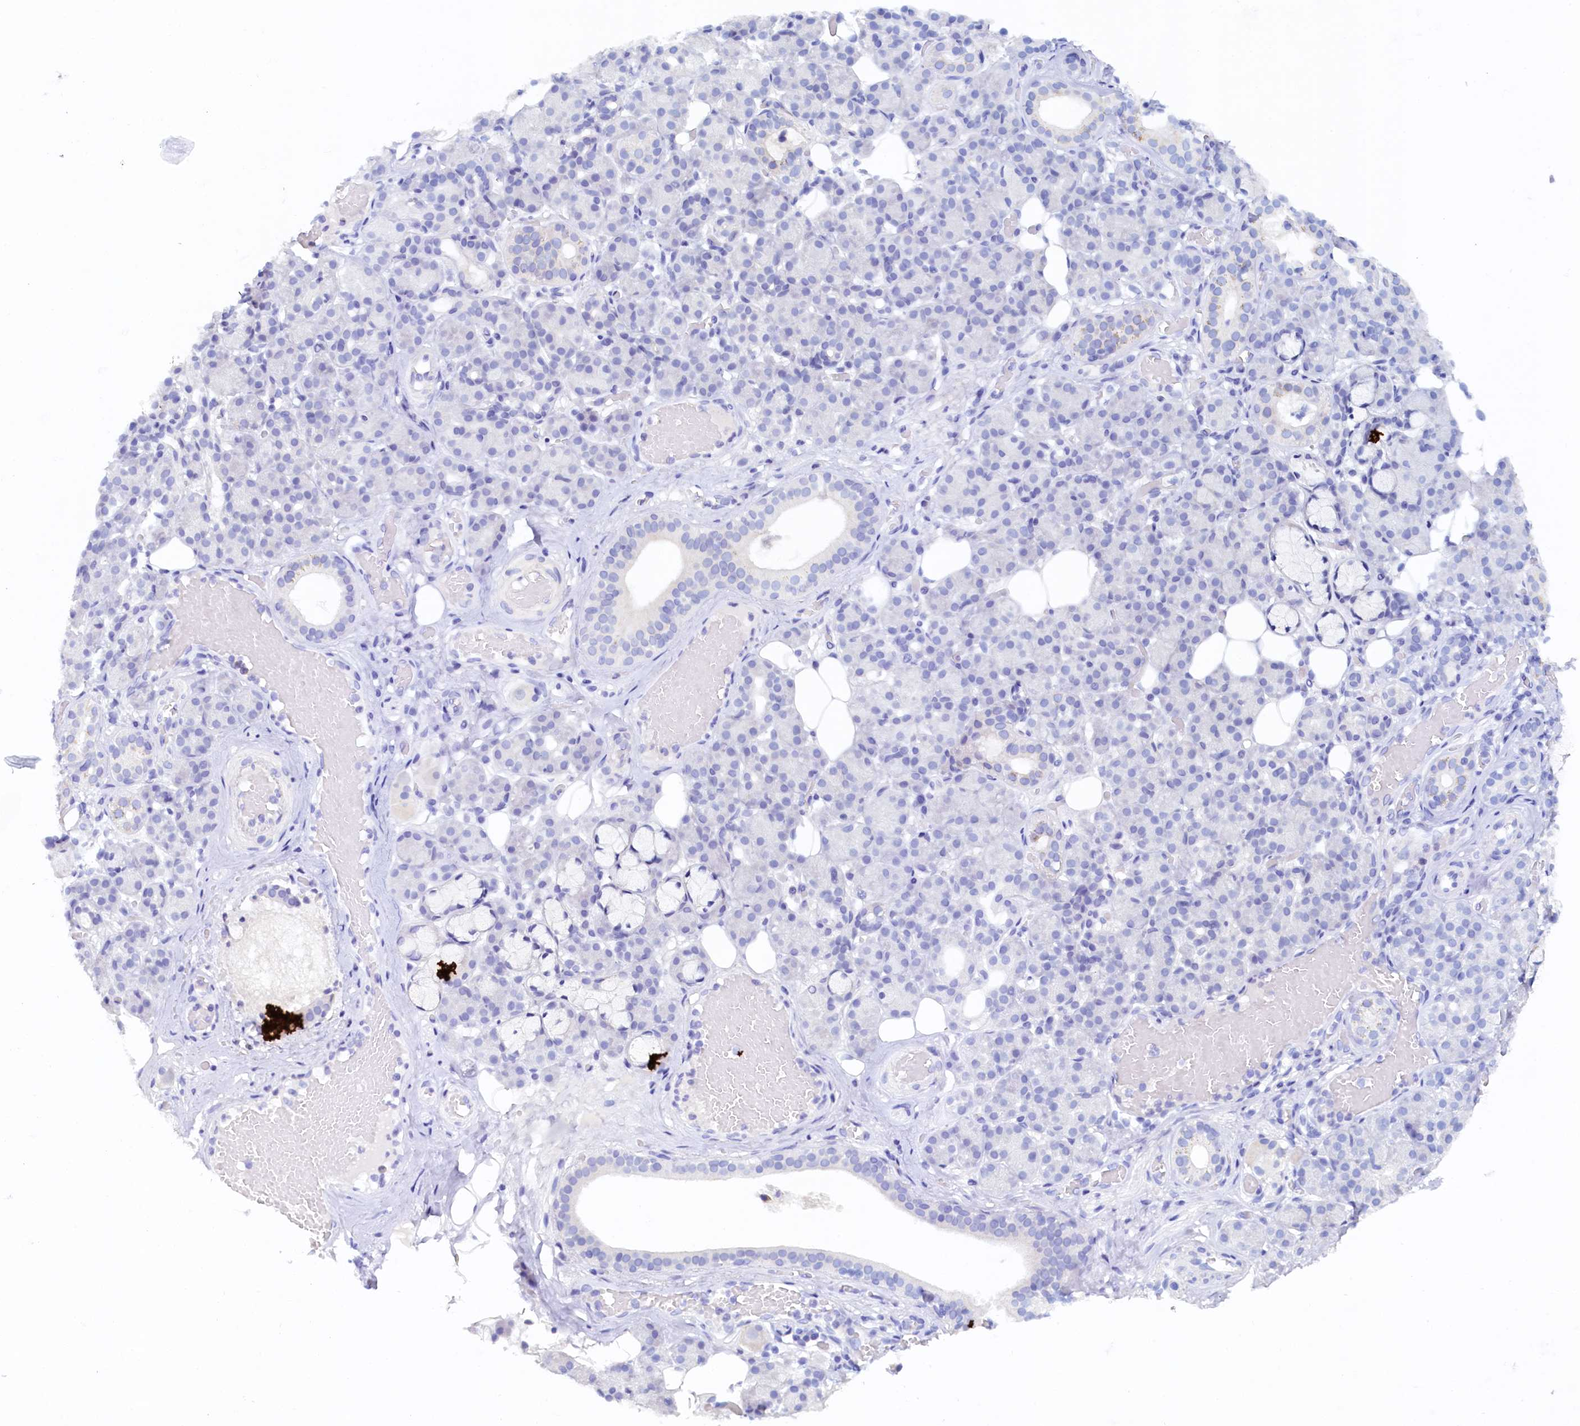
{"staining": {"intensity": "negative", "quantity": "none", "location": "none"}, "tissue": "salivary gland", "cell_type": "Glandular cells", "image_type": "normal", "snomed": [{"axis": "morphology", "description": "Normal tissue, NOS"}, {"axis": "topography", "description": "Salivary gland"}], "caption": "Micrograph shows no protein positivity in glandular cells of benign salivary gland. Brightfield microscopy of immunohistochemistry (IHC) stained with DAB (brown) and hematoxylin (blue), captured at high magnification.", "gene": "DTD1", "patient": {"sex": "male", "age": 63}}